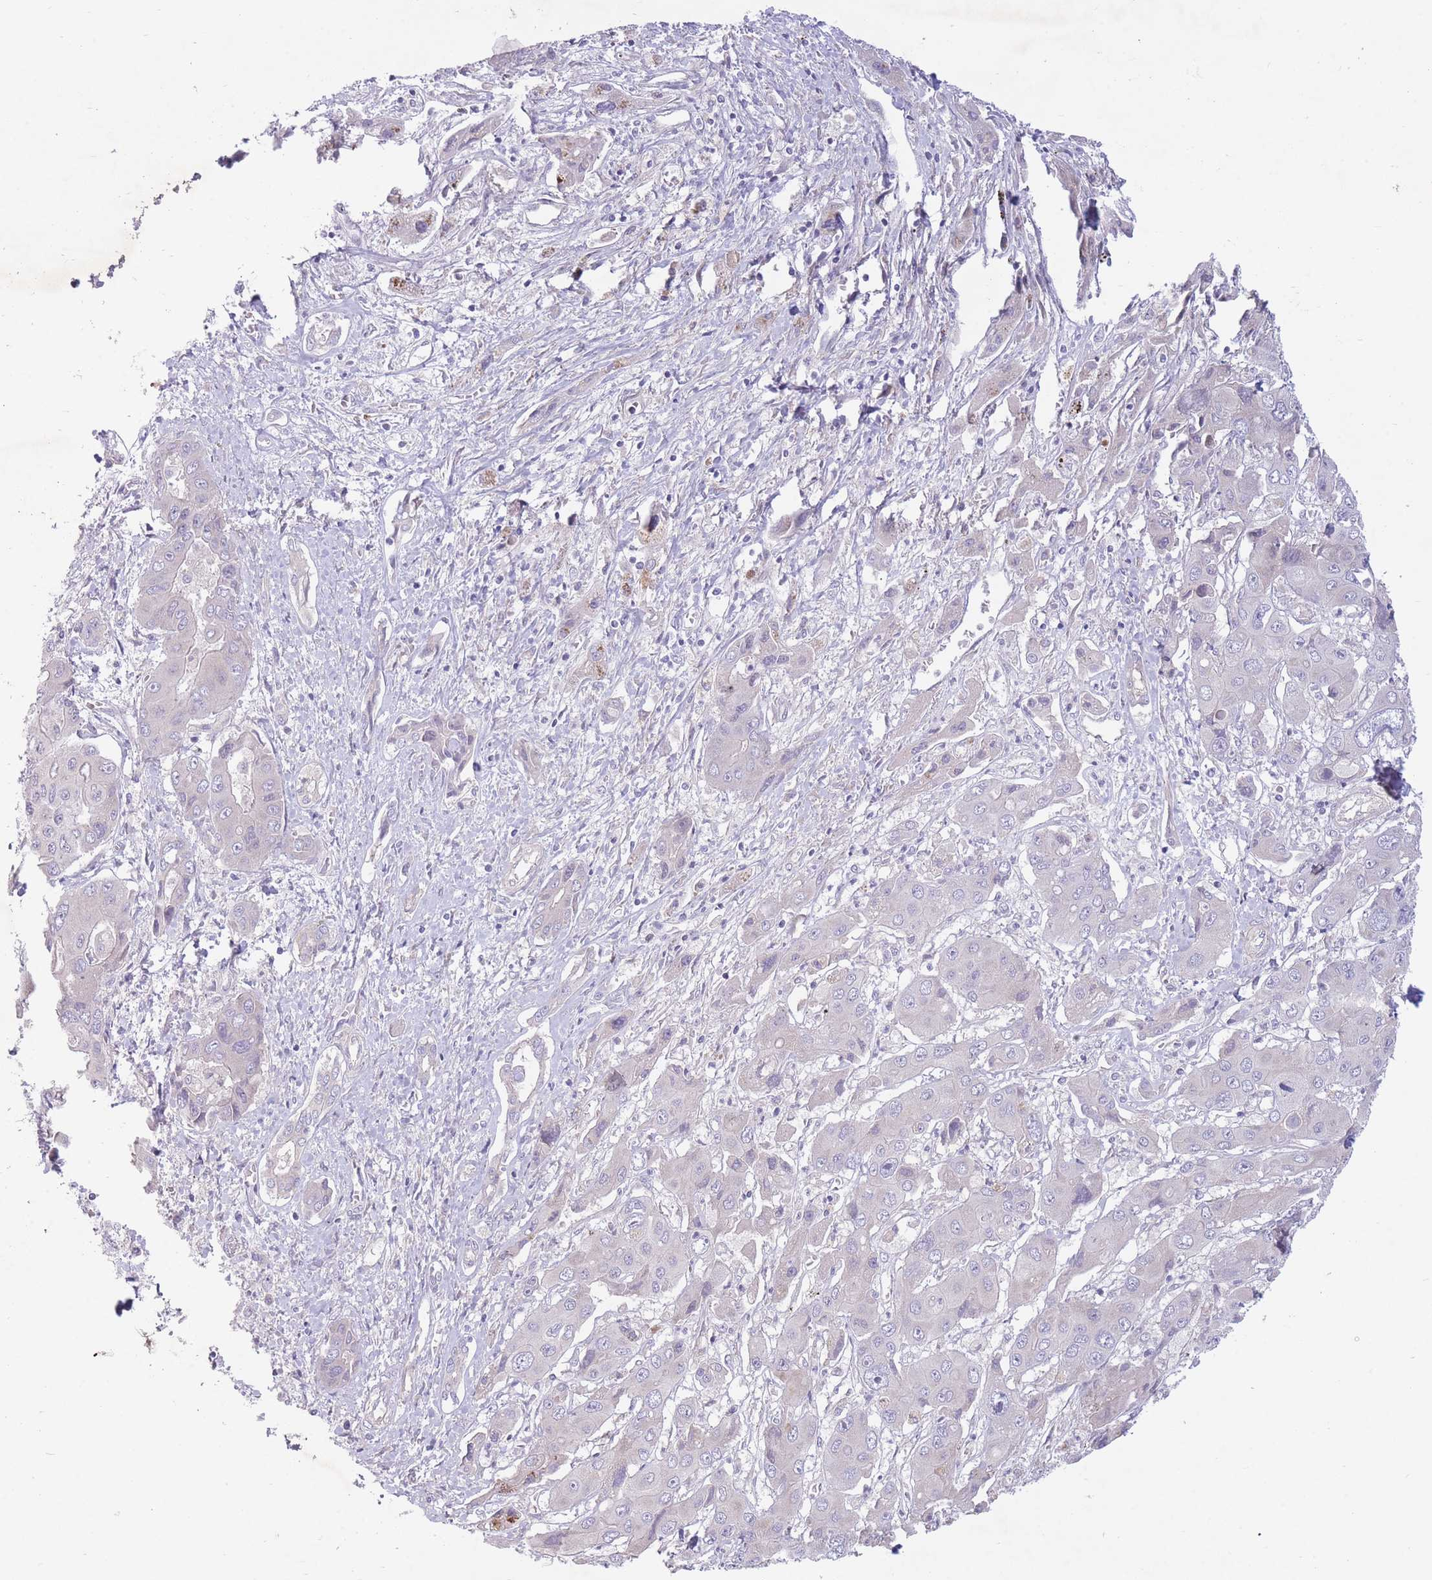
{"staining": {"intensity": "negative", "quantity": "none", "location": "none"}, "tissue": "liver cancer", "cell_type": "Tumor cells", "image_type": "cancer", "snomed": [{"axis": "morphology", "description": "Cholangiocarcinoma"}, {"axis": "topography", "description": "Liver"}], "caption": "The histopathology image exhibits no staining of tumor cells in liver cancer. (Brightfield microscopy of DAB (3,3'-diaminobenzidine) immunohistochemistry at high magnification).", "gene": "PNPLA5", "patient": {"sex": "male", "age": 67}}